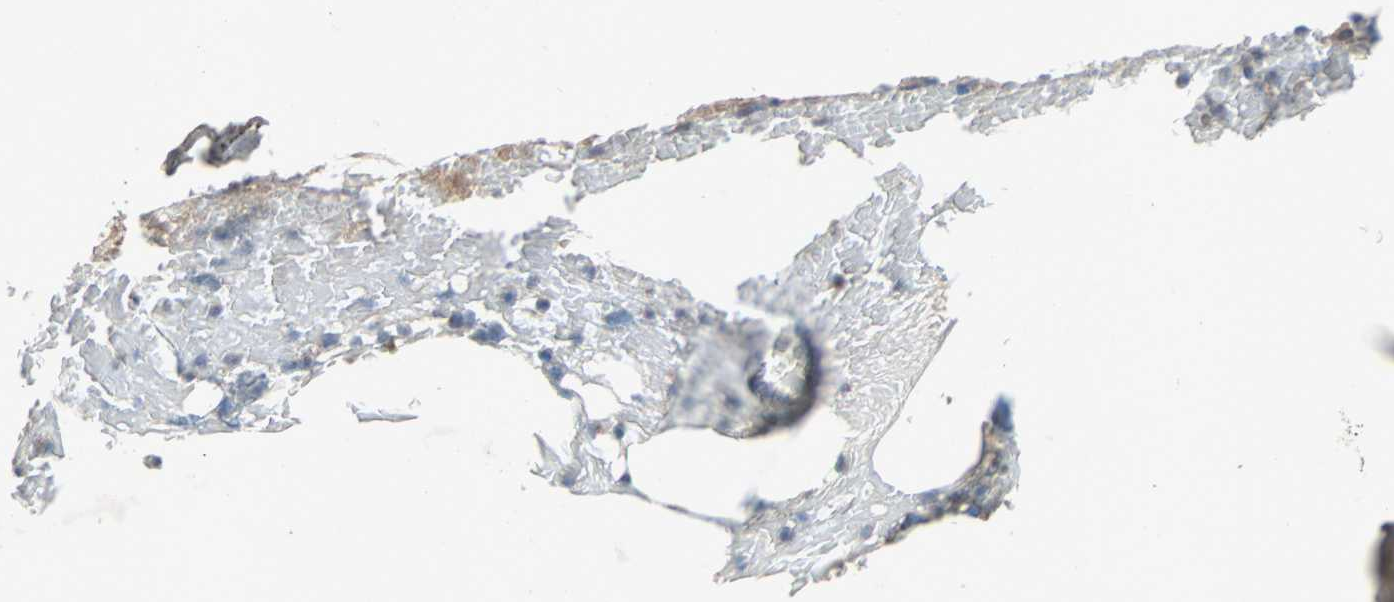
{"staining": {"intensity": "moderate", "quantity": "25%-75%", "location": "cytoplasmic/membranous"}, "tissue": "bone marrow", "cell_type": "Hematopoietic cells", "image_type": "normal", "snomed": [{"axis": "morphology", "description": "Normal tissue, NOS"}, {"axis": "topography", "description": "Bone marrow"}], "caption": "A medium amount of moderate cytoplasmic/membranous staining is appreciated in approximately 25%-75% of hematopoietic cells in unremarkable bone marrow.", "gene": "XYLT1", "patient": {"sex": "female", "age": 66}}